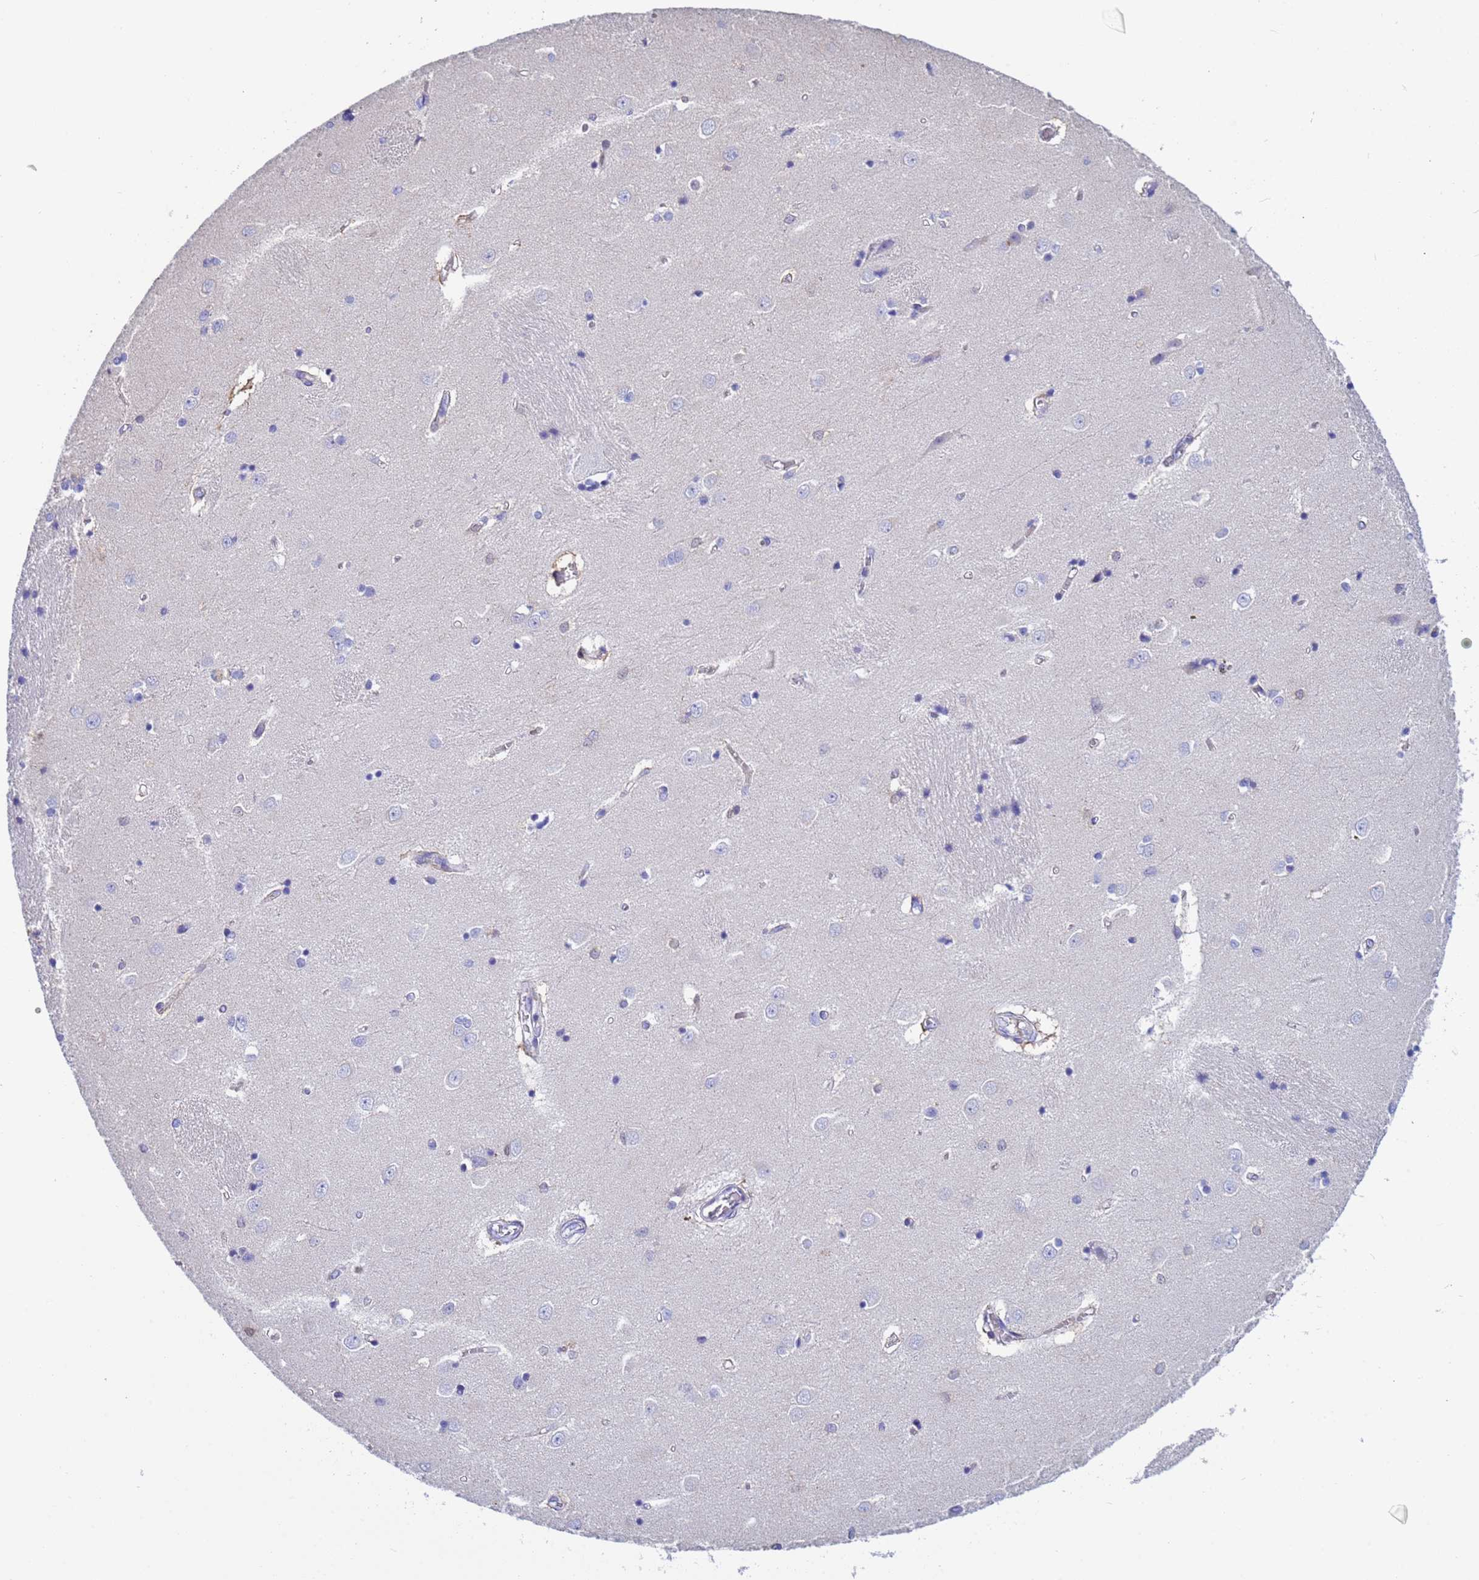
{"staining": {"intensity": "negative", "quantity": "none", "location": "none"}, "tissue": "caudate", "cell_type": "Glial cells", "image_type": "normal", "snomed": [{"axis": "morphology", "description": "Normal tissue, NOS"}, {"axis": "topography", "description": "Lateral ventricle wall"}], "caption": "This is an immunohistochemistry histopathology image of normal human caudate. There is no staining in glial cells.", "gene": "PPP6R1", "patient": {"sex": "male", "age": 37}}